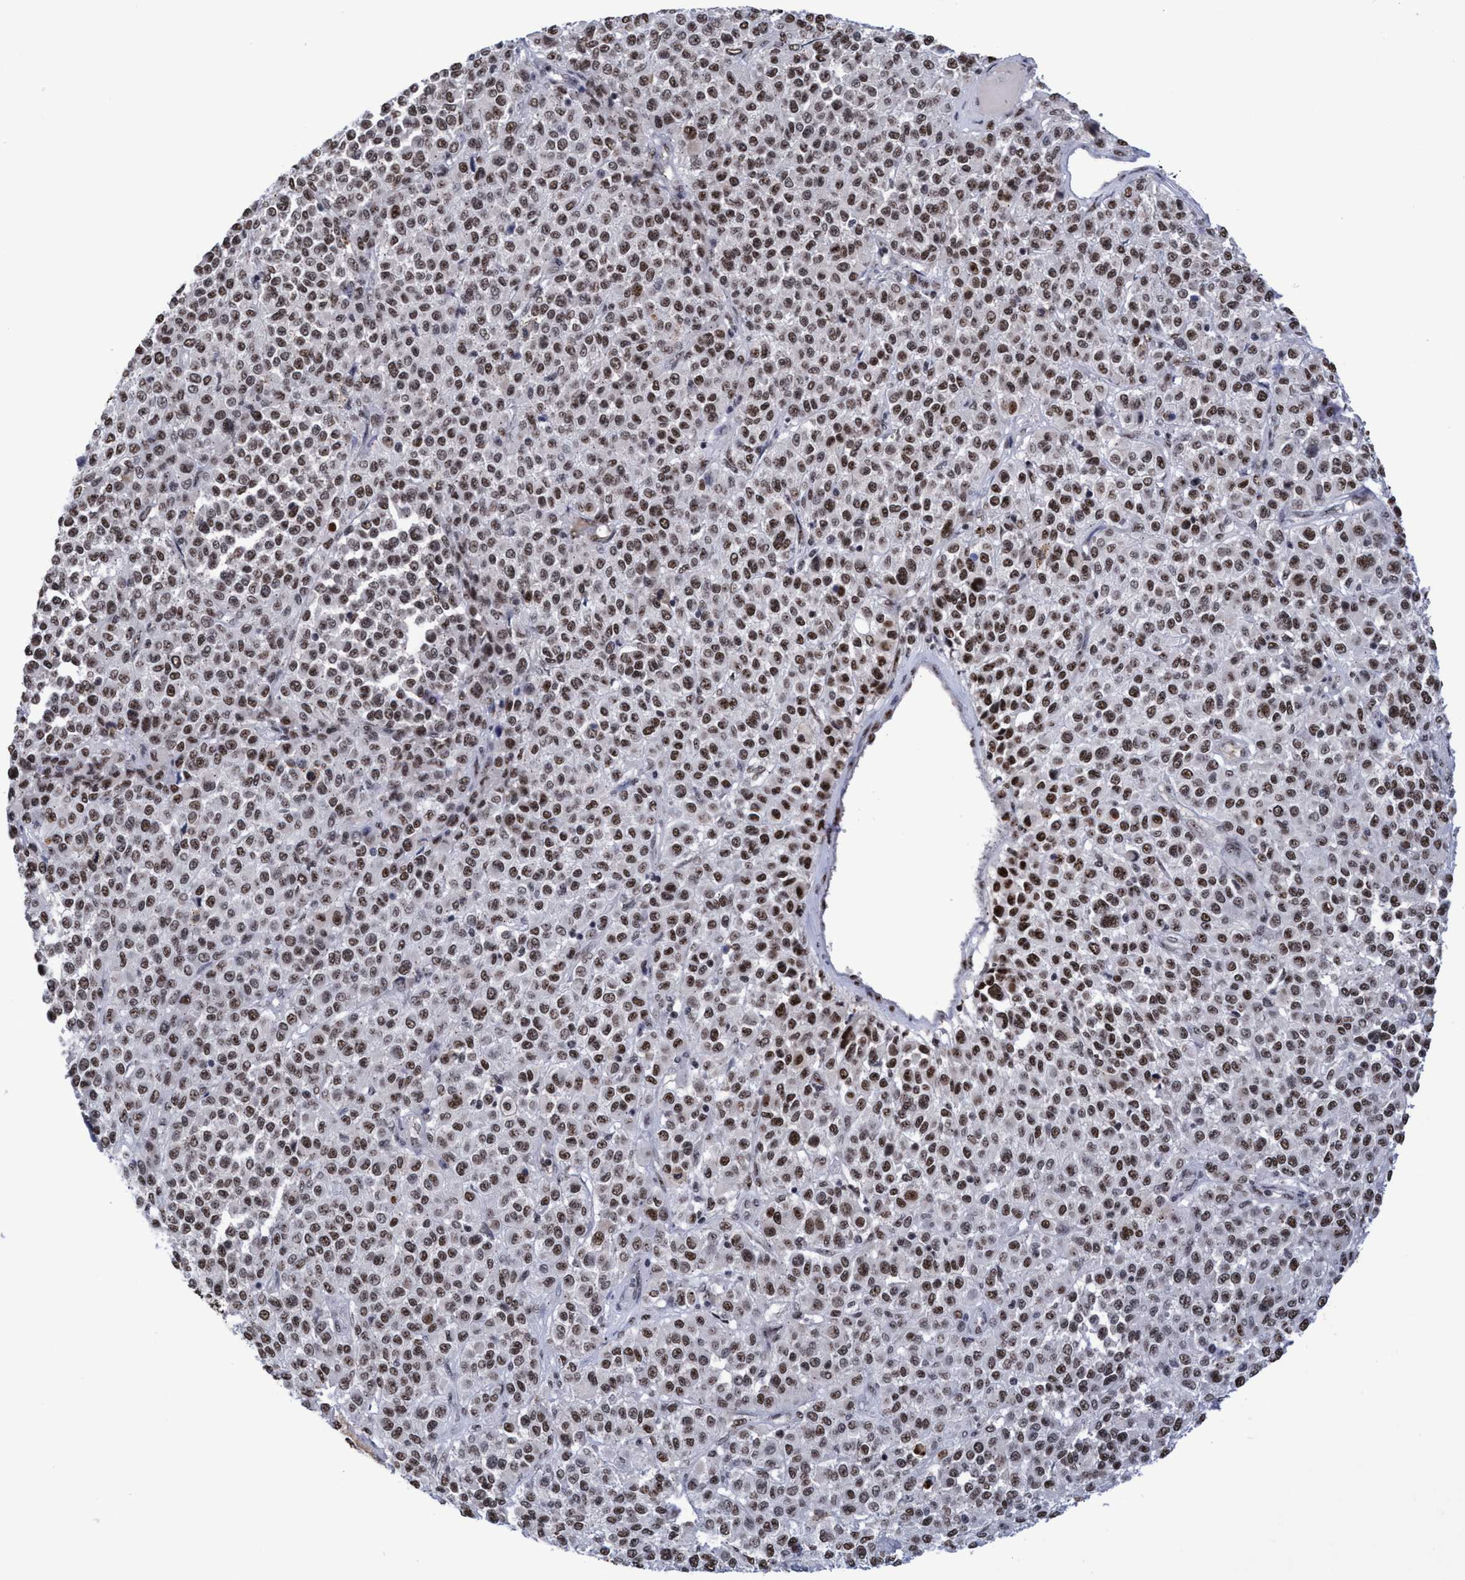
{"staining": {"intensity": "moderate", "quantity": ">75%", "location": "nuclear"}, "tissue": "melanoma", "cell_type": "Tumor cells", "image_type": "cancer", "snomed": [{"axis": "morphology", "description": "Malignant melanoma, Metastatic site"}, {"axis": "topography", "description": "Pancreas"}], "caption": "Moderate nuclear protein positivity is identified in about >75% of tumor cells in melanoma.", "gene": "EFCAB10", "patient": {"sex": "female", "age": 30}}